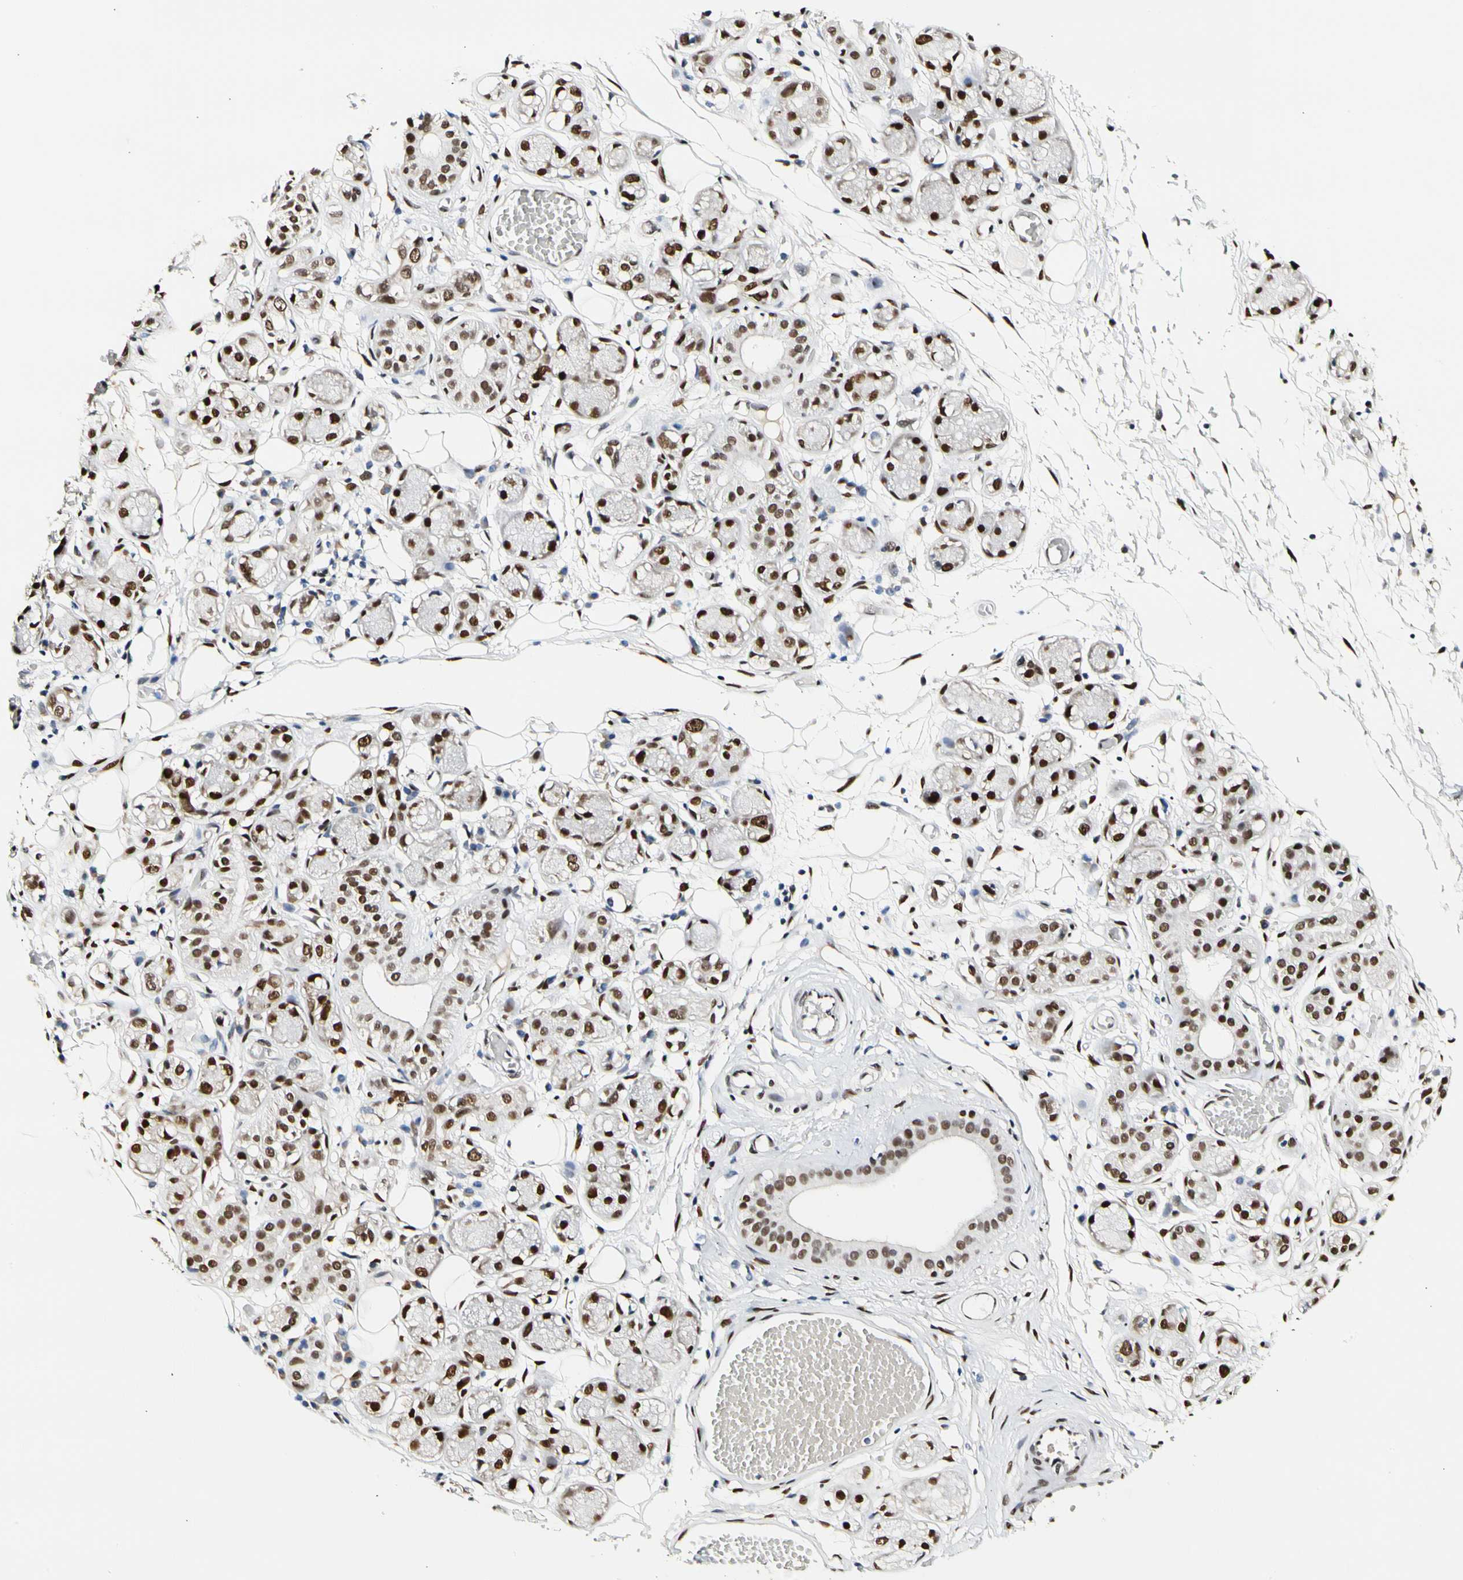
{"staining": {"intensity": "strong", "quantity": ">75%", "location": "nuclear"}, "tissue": "adipose tissue", "cell_type": "Adipocytes", "image_type": "normal", "snomed": [{"axis": "morphology", "description": "Normal tissue, NOS"}, {"axis": "morphology", "description": "Inflammation, NOS"}, {"axis": "topography", "description": "Vascular tissue"}, {"axis": "topography", "description": "Salivary gland"}], "caption": "Protein expression analysis of normal human adipose tissue reveals strong nuclear staining in approximately >75% of adipocytes. (Brightfield microscopy of DAB IHC at high magnification).", "gene": "NFIA", "patient": {"sex": "female", "age": 75}}